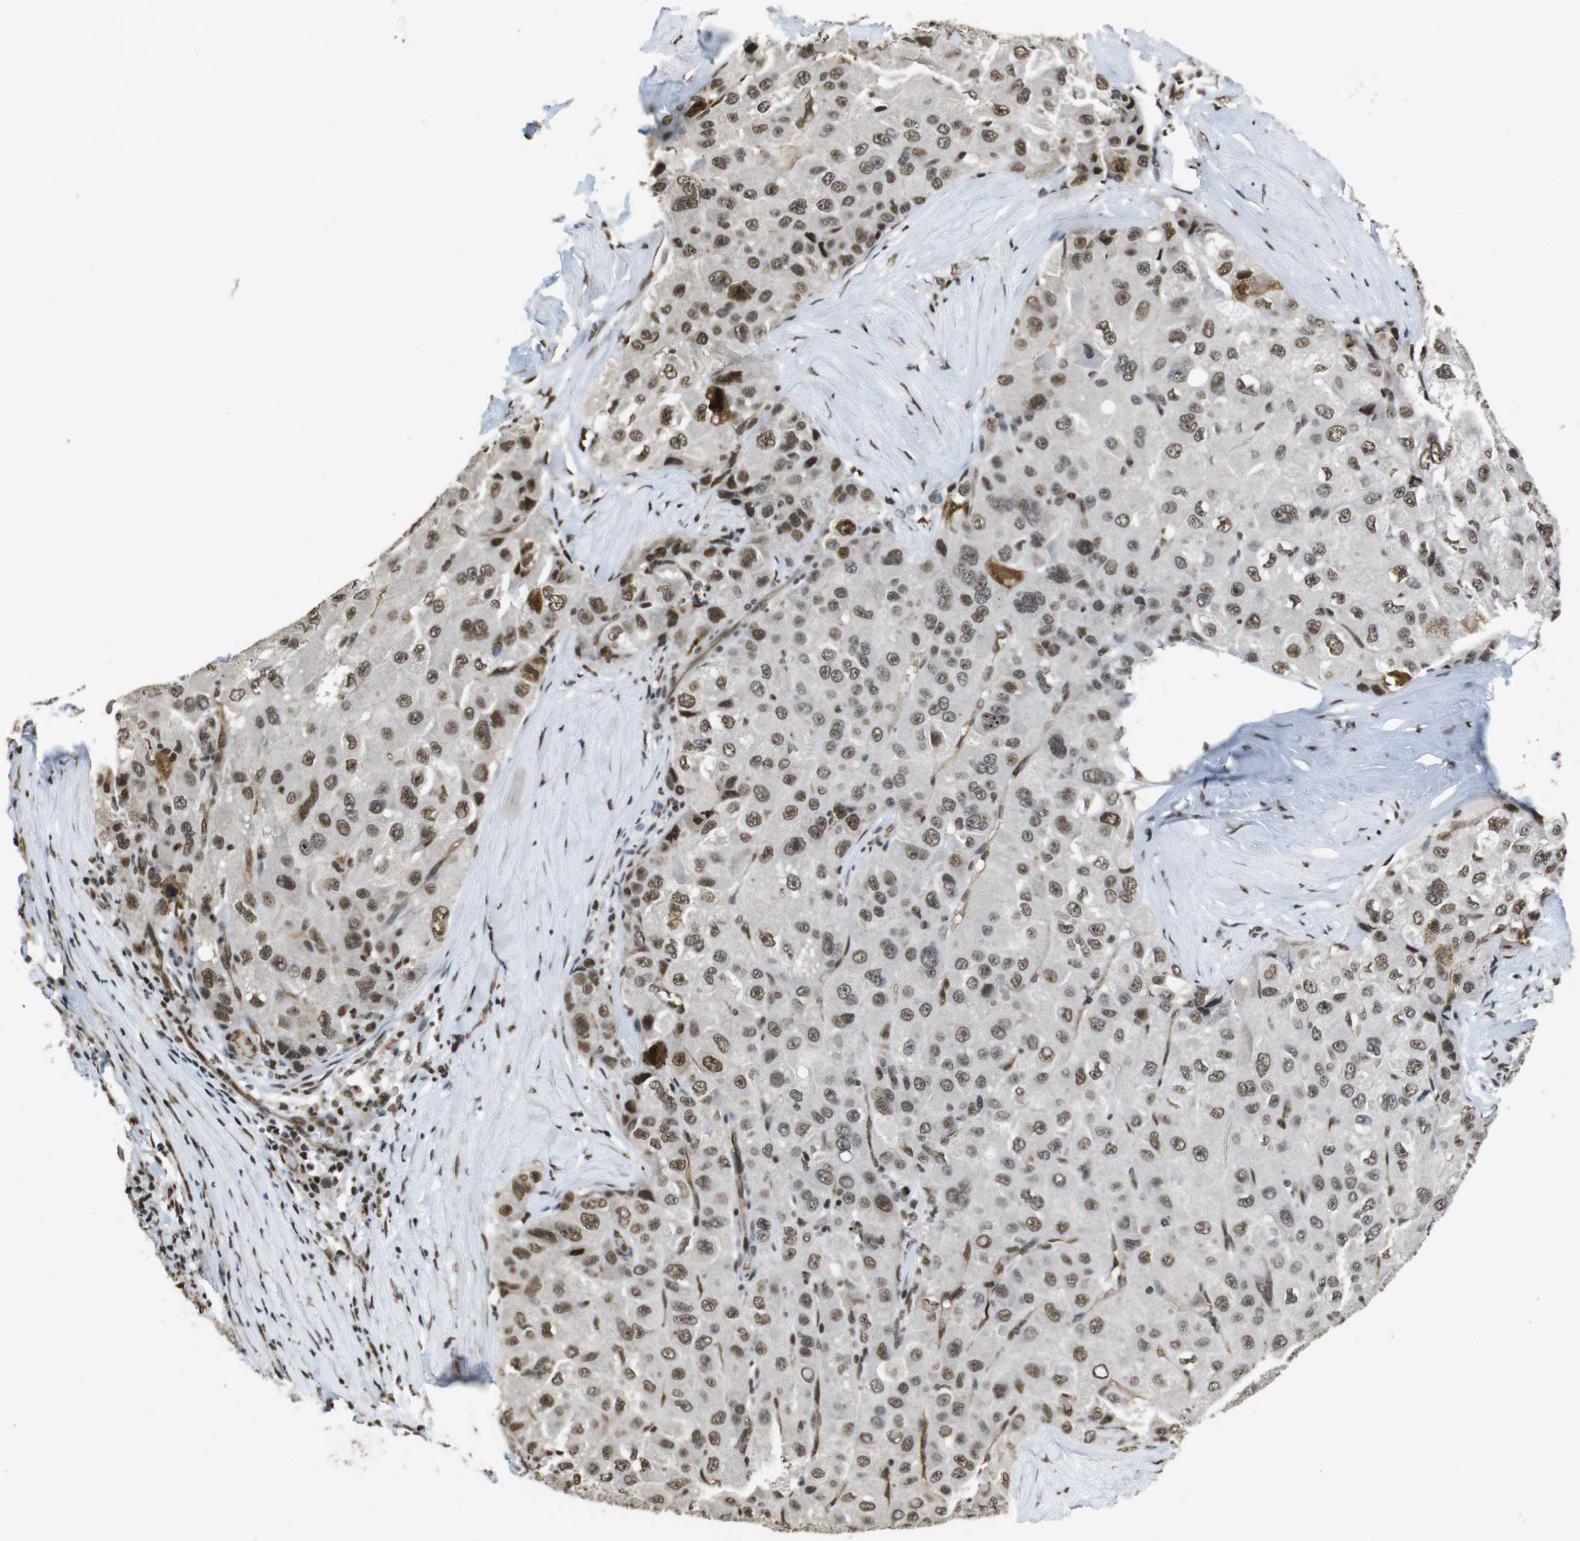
{"staining": {"intensity": "moderate", "quantity": ">75%", "location": "nuclear"}, "tissue": "liver cancer", "cell_type": "Tumor cells", "image_type": "cancer", "snomed": [{"axis": "morphology", "description": "Carcinoma, Hepatocellular, NOS"}, {"axis": "topography", "description": "Liver"}], "caption": "IHC of human hepatocellular carcinoma (liver) reveals medium levels of moderate nuclear expression in approximately >75% of tumor cells.", "gene": "CSNK2B", "patient": {"sex": "male", "age": 80}}